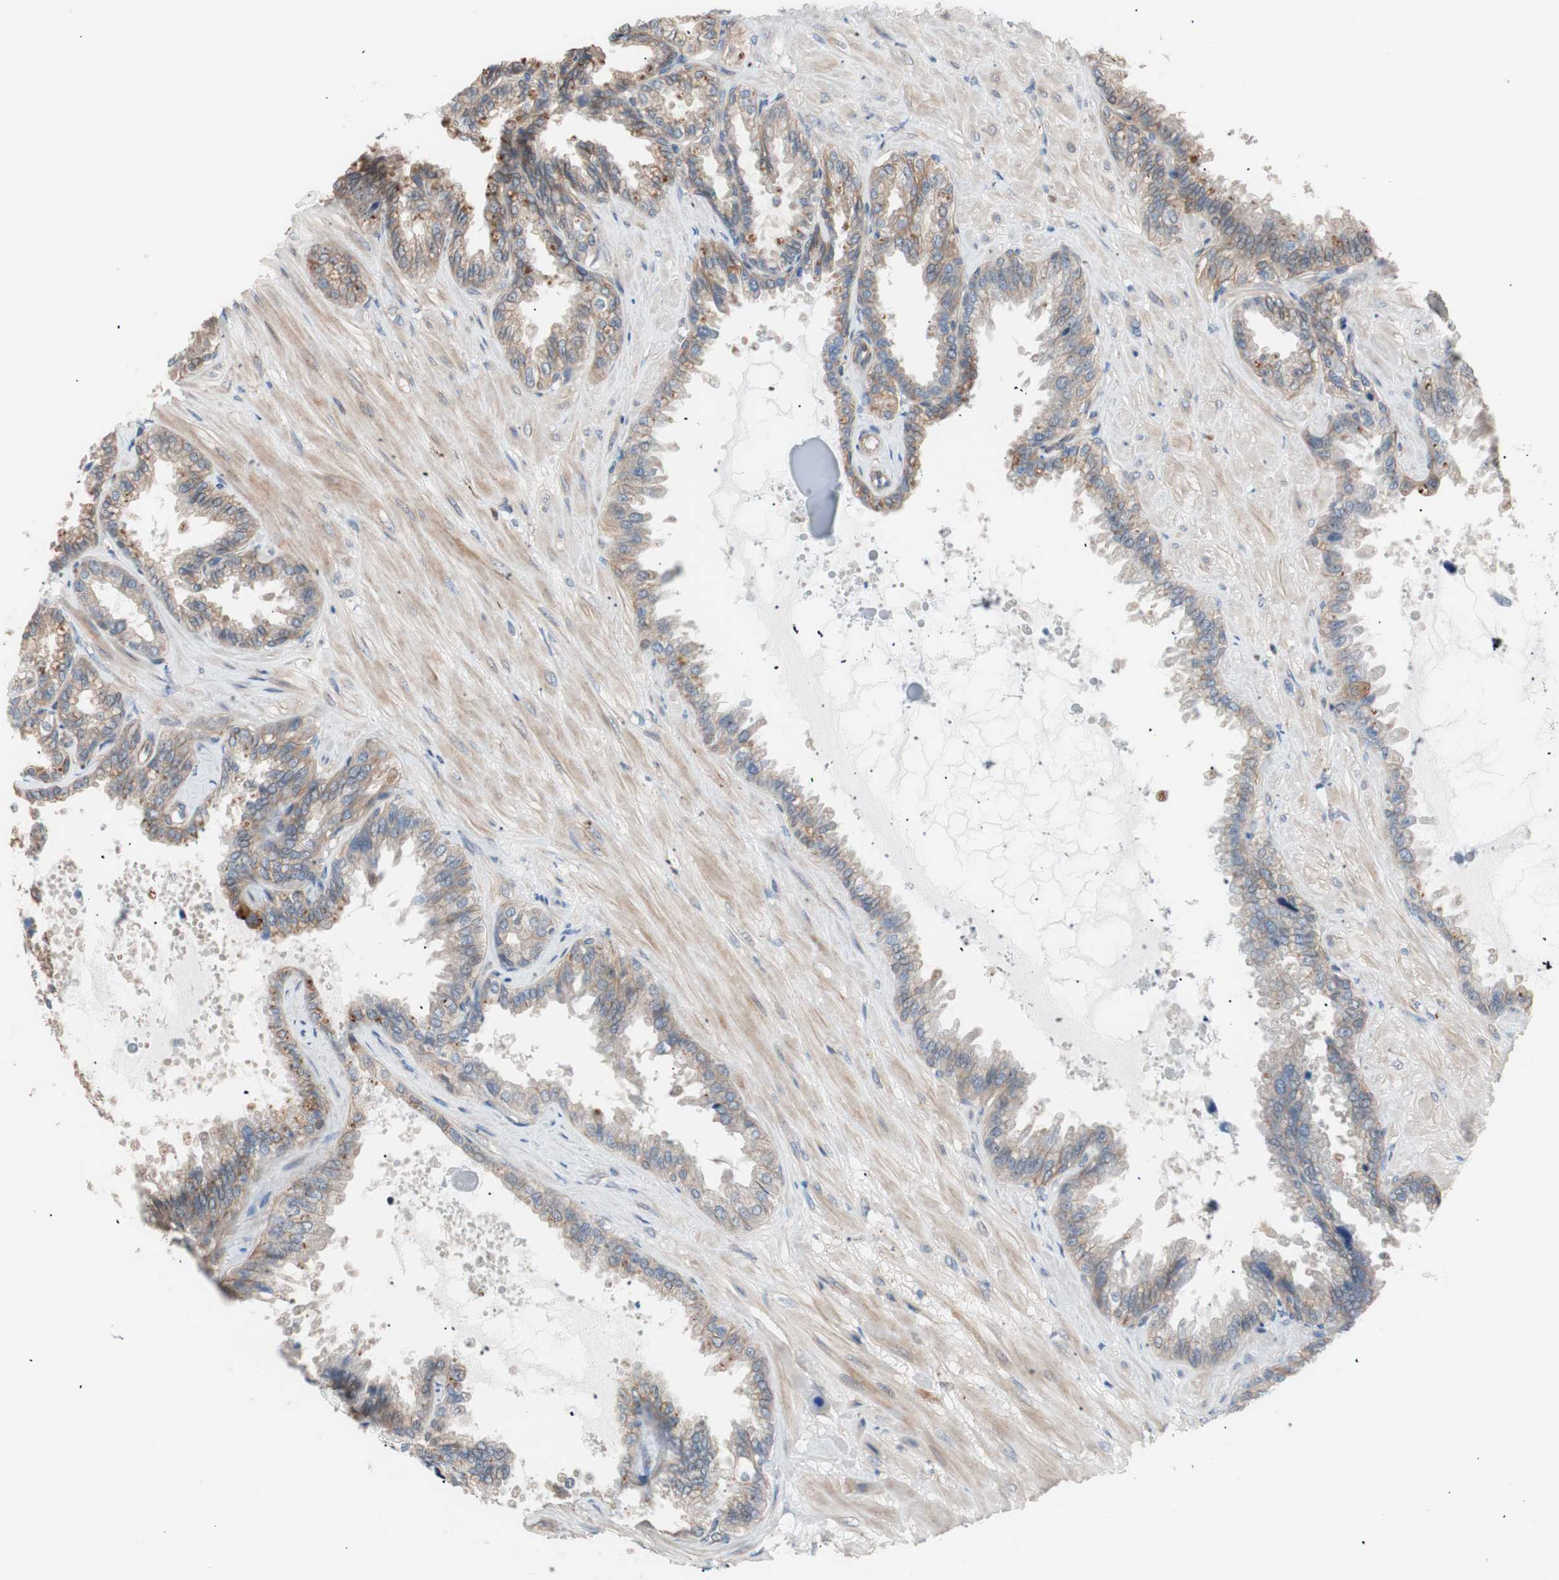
{"staining": {"intensity": "weak", "quantity": "<25%", "location": "cytoplasmic/membranous"}, "tissue": "seminal vesicle", "cell_type": "Glandular cells", "image_type": "normal", "snomed": [{"axis": "morphology", "description": "Normal tissue, NOS"}, {"axis": "topography", "description": "Seminal veicle"}], "caption": "A high-resolution micrograph shows immunohistochemistry (IHC) staining of benign seminal vesicle, which demonstrates no significant positivity in glandular cells. The staining is performed using DAB brown chromogen with nuclei counter-stained in using hematoxylin.", "gene": "SMG1", "patient": {"sex": "male", "age": 46}}